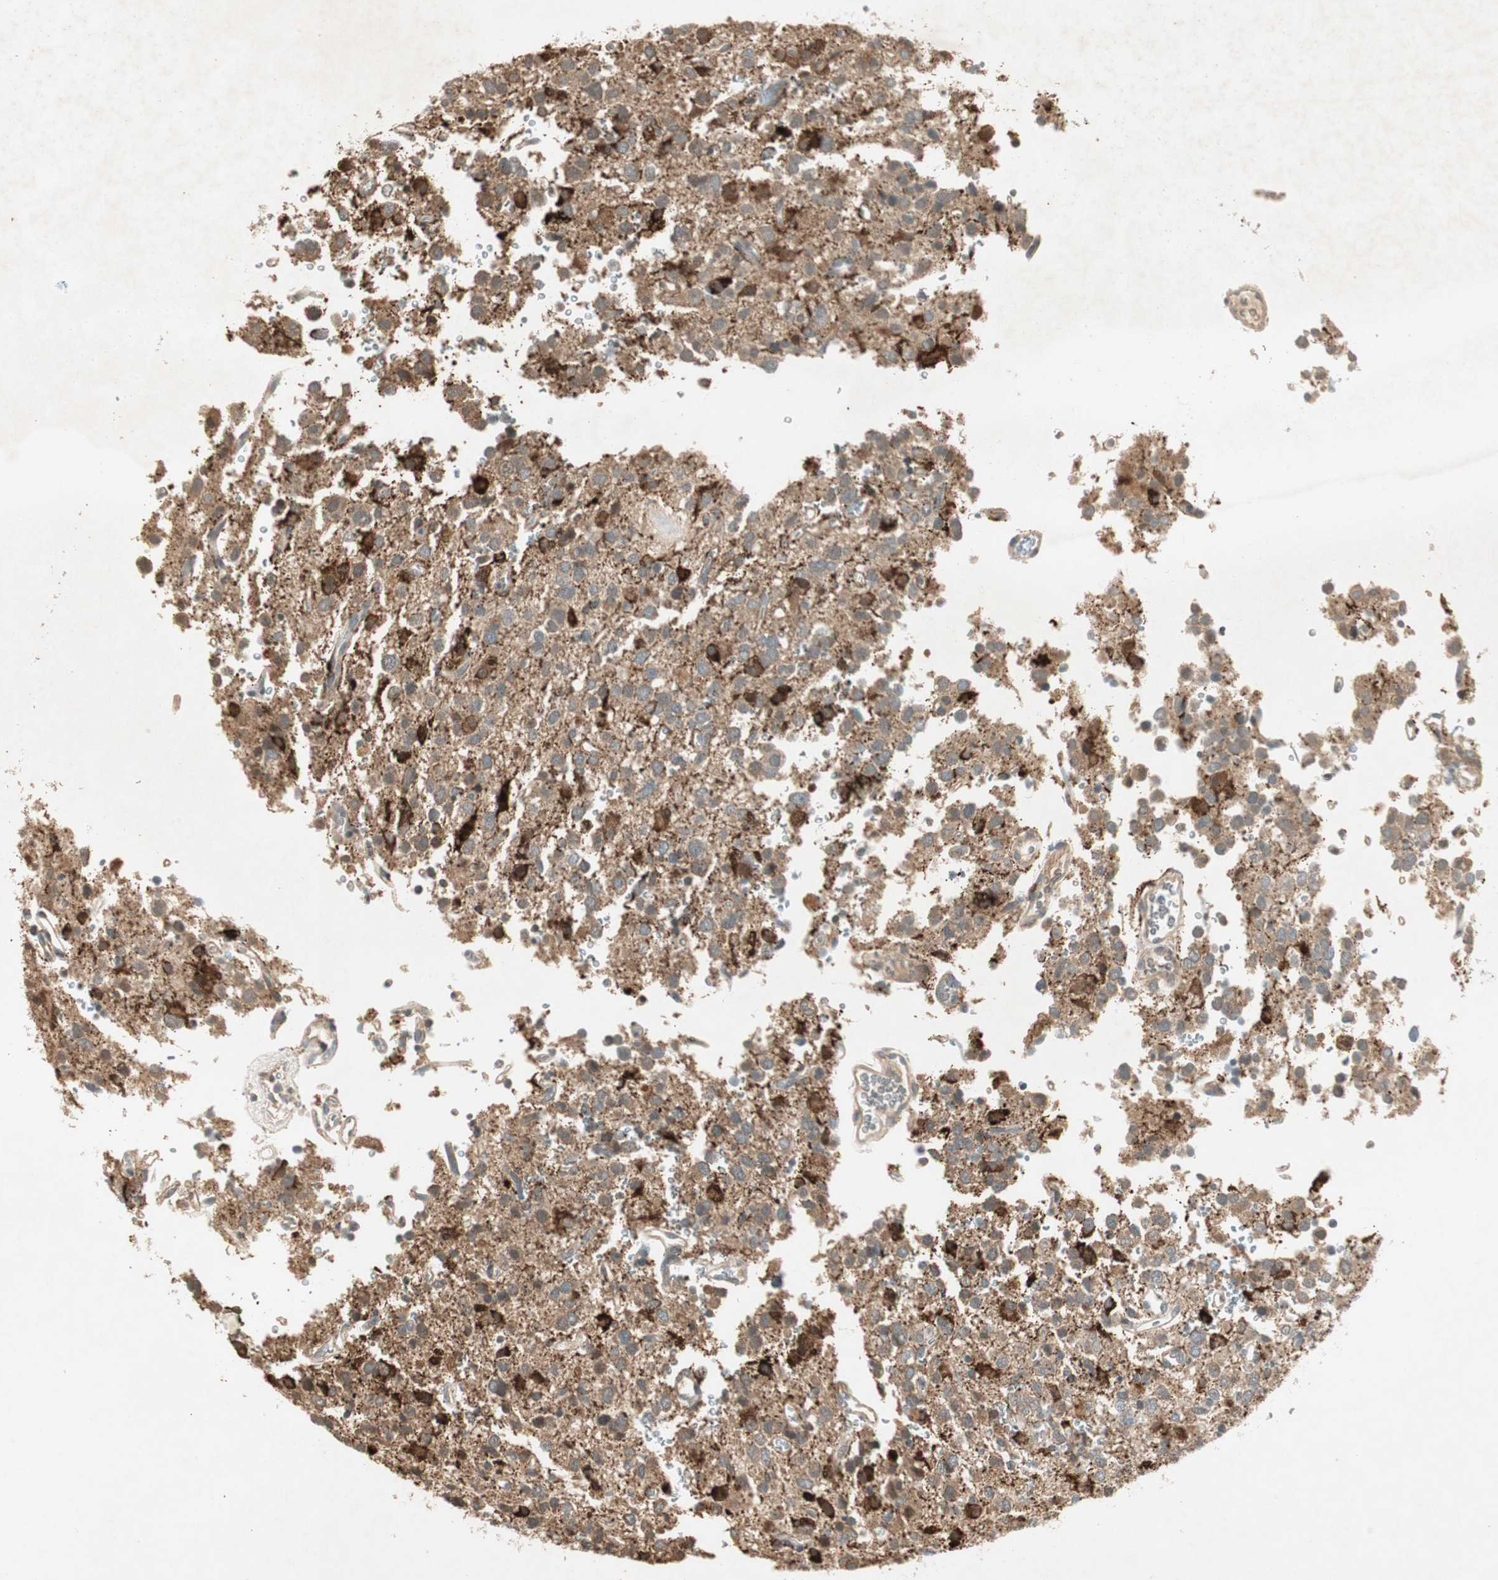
{"staining": {"intensity": "strong", "quantity": ">75%", "location": "cytoplasmic/membranous"}, "tissue": "glioma", "cell_type": "Tumor cells", "image_type": "cancer", "snomed": [{"axis": "morphology", "description": "Glioma, malignant, High grade"}, {"axis": "topography", "description": "Brain"}], "caption": "Immunohistochemical staining of human glioma demonstrates high levels of strong cytoplasmic/membranous expression in about >75% of tumor cells.", "gene": "USP2", "patient": {"sex": "male", "age": 47}}